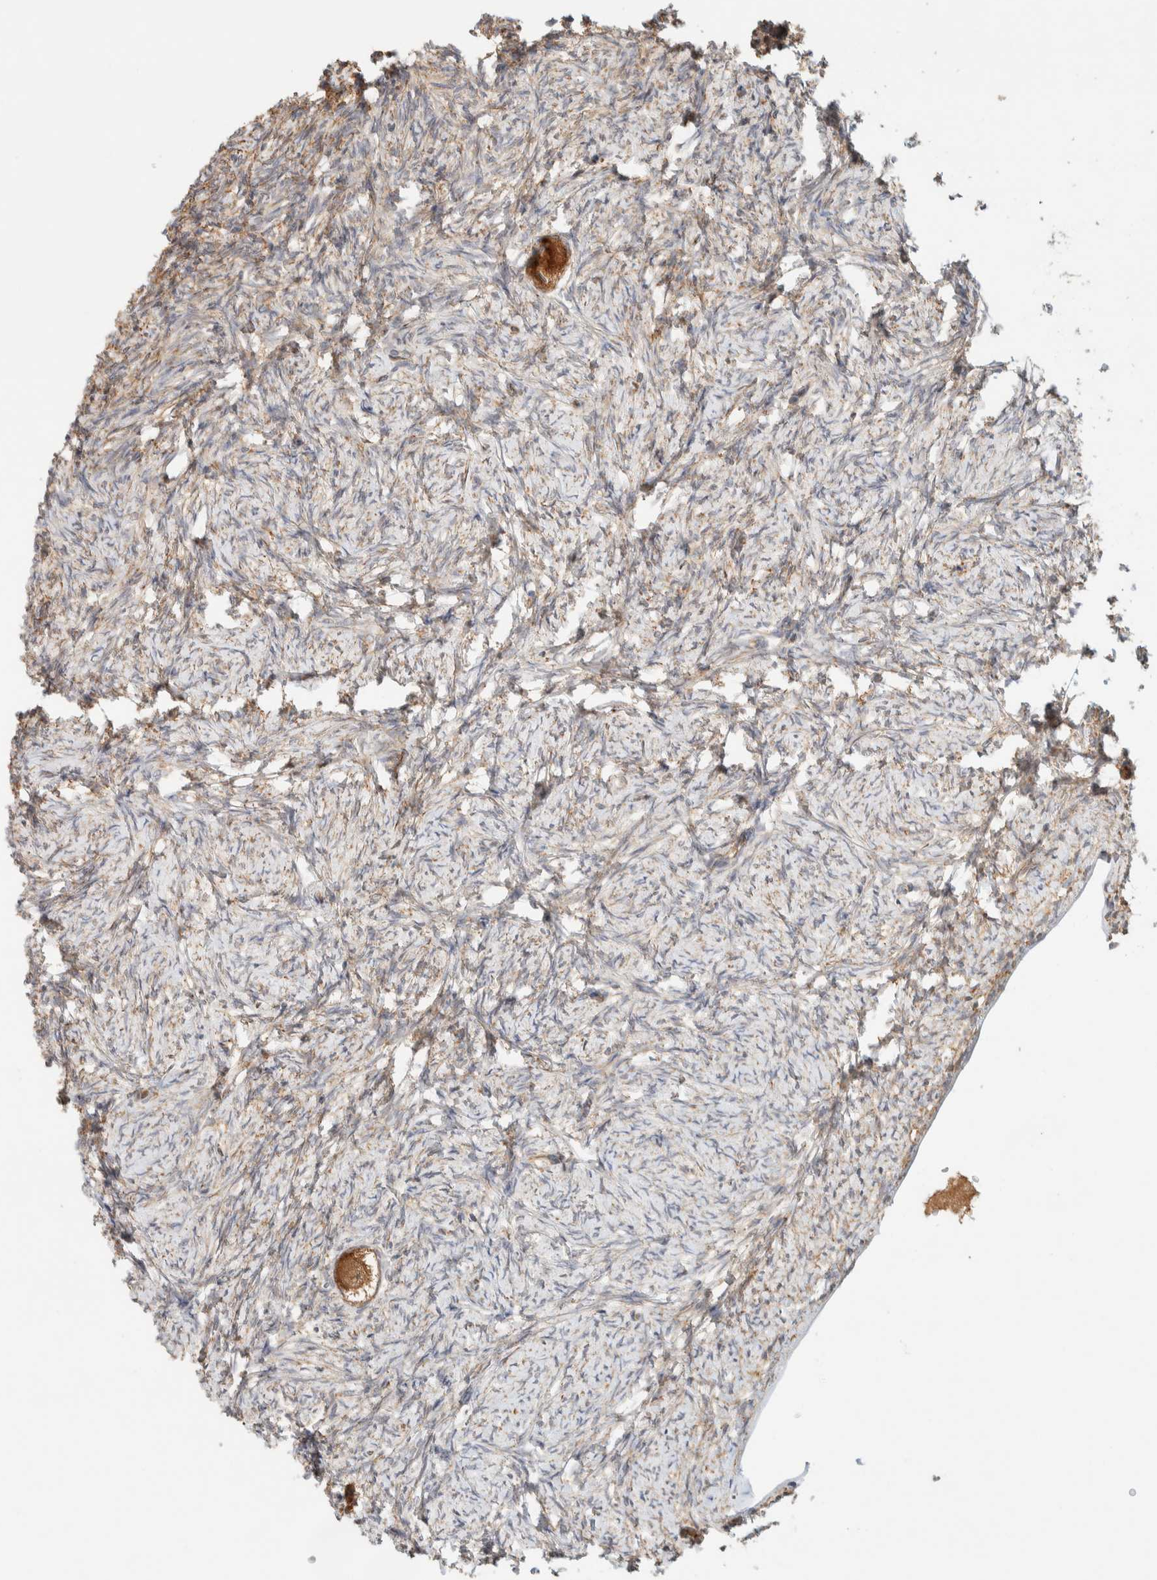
{"staining": {"intensity": "moderate", "quantity": ">75%", "location": "cytoplasmic/membranous"}, "tissue": "ovary", "cell_type": "Follicle cells", "image_type": "normal", "snomed": [{"axis": "morphology", "description": "Normal tissue, NOS"}, {"axis": "topography", "description": "Ovary"}], "caption": "Brown immunohistochemical staining in unremarkable human ovary displays moderate cytoplasmic/membranous staining in approximately >75% of follicle cells. (Stains: DAB (3,3'-diaminobenzidine) in brown, nuclei in blue, Microscopy: brightfield microscopy at high magnification).", "gene": "FAT1", "patient": {"sex": "female", "age": 34}}